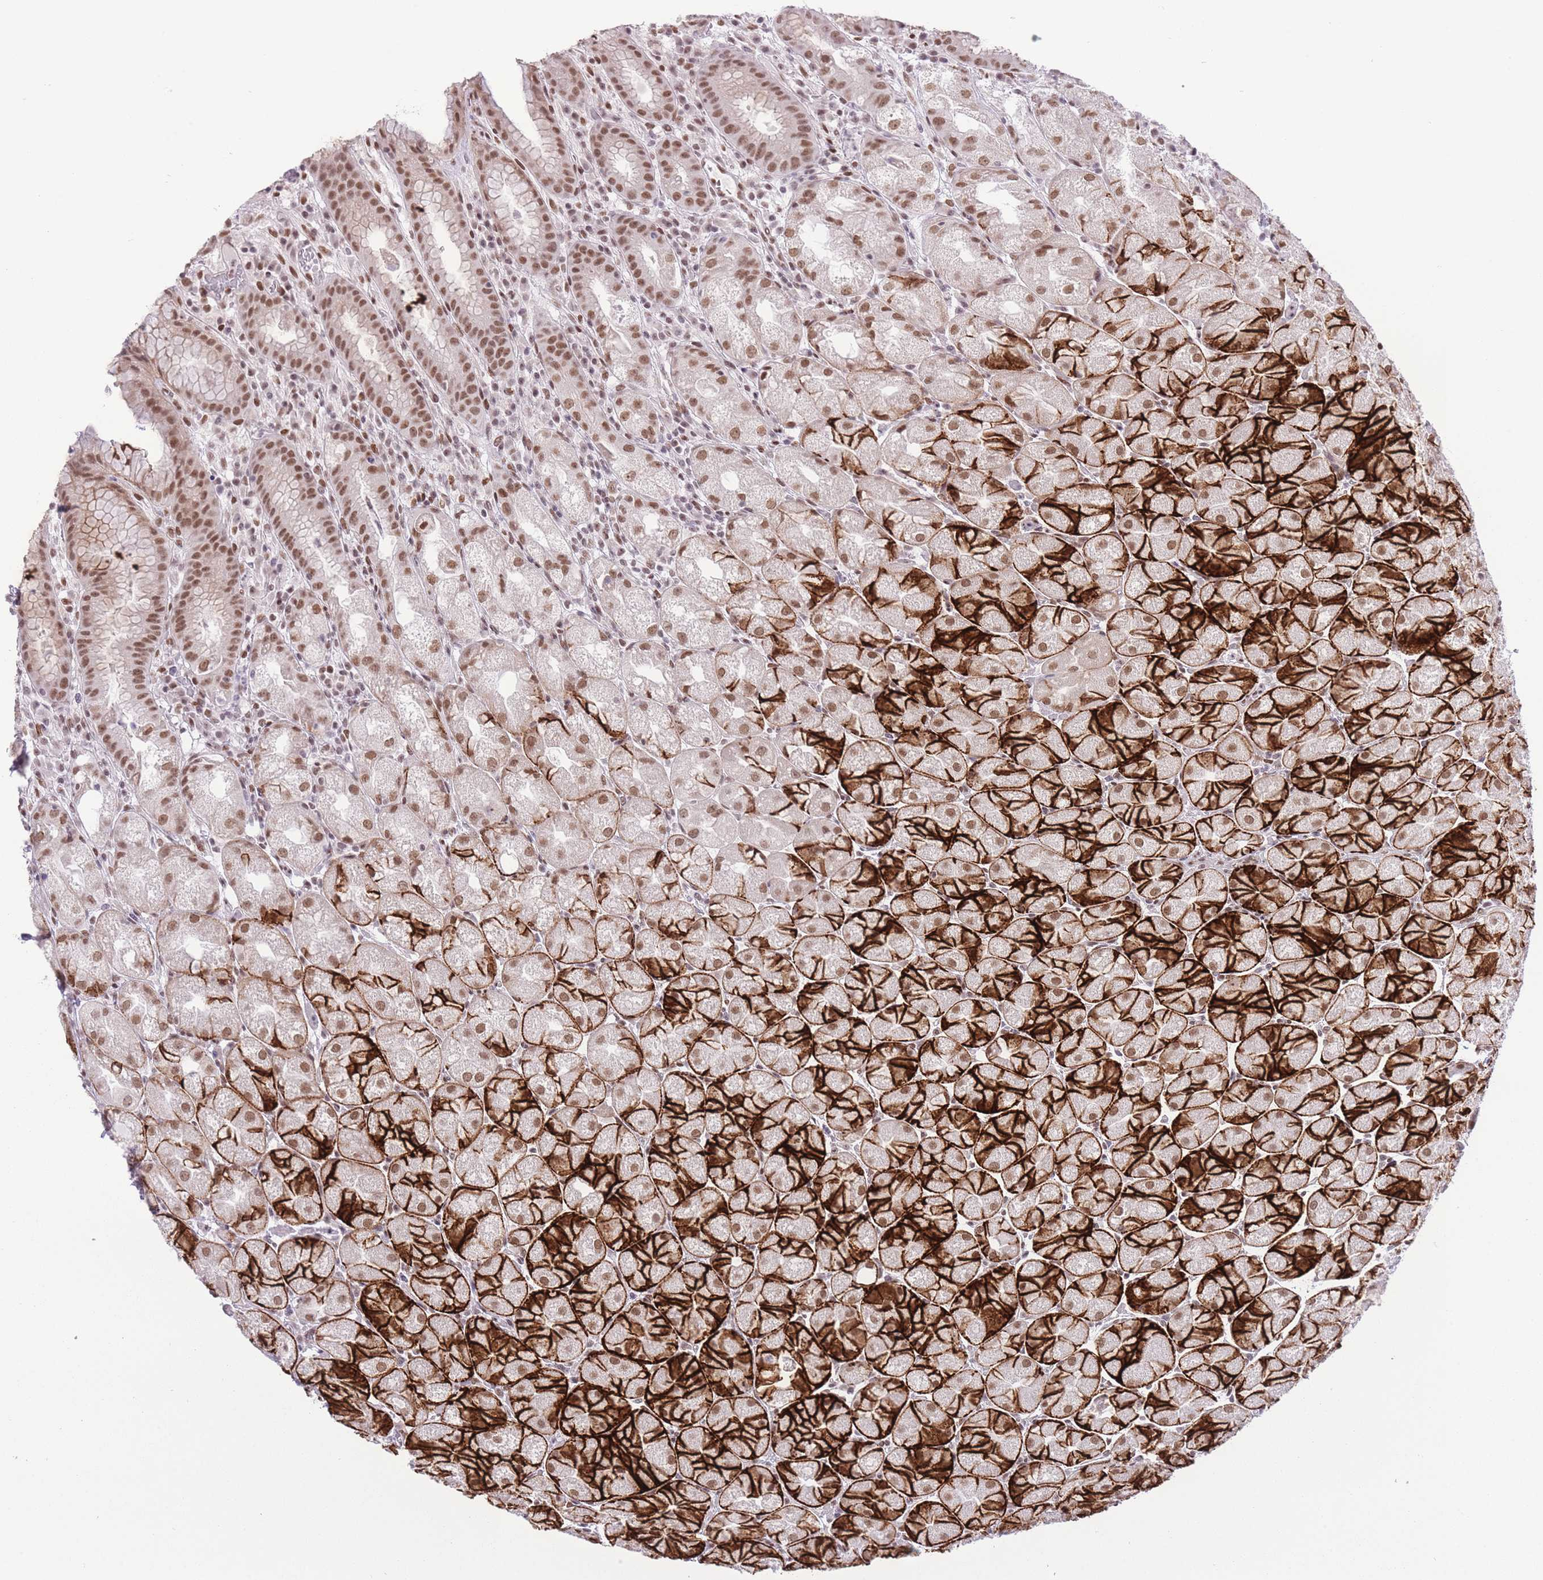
{"staining": {"intensity": "strong", "quantity": ">75%", "location": "cytoplasmic/membranous,nuclear"}, "tissue": "stomach", "cell_type": "Glandular cells", "image_type": "normal", "snomed": [{"axis": "morphology", "description": "Normal tissue, NOS"}, {"axis": "topography", "description": "Stomach, upper"}], "caption": "High-power microscopy captured an immunohistochemistry histopathology image of normal stomach, revealing strong cytoplasmic/membranous,nuclear positivity in about >75% of glandular cells.", "gene": "ZBED5", "patient": {"sex": "male", "age": 52}}